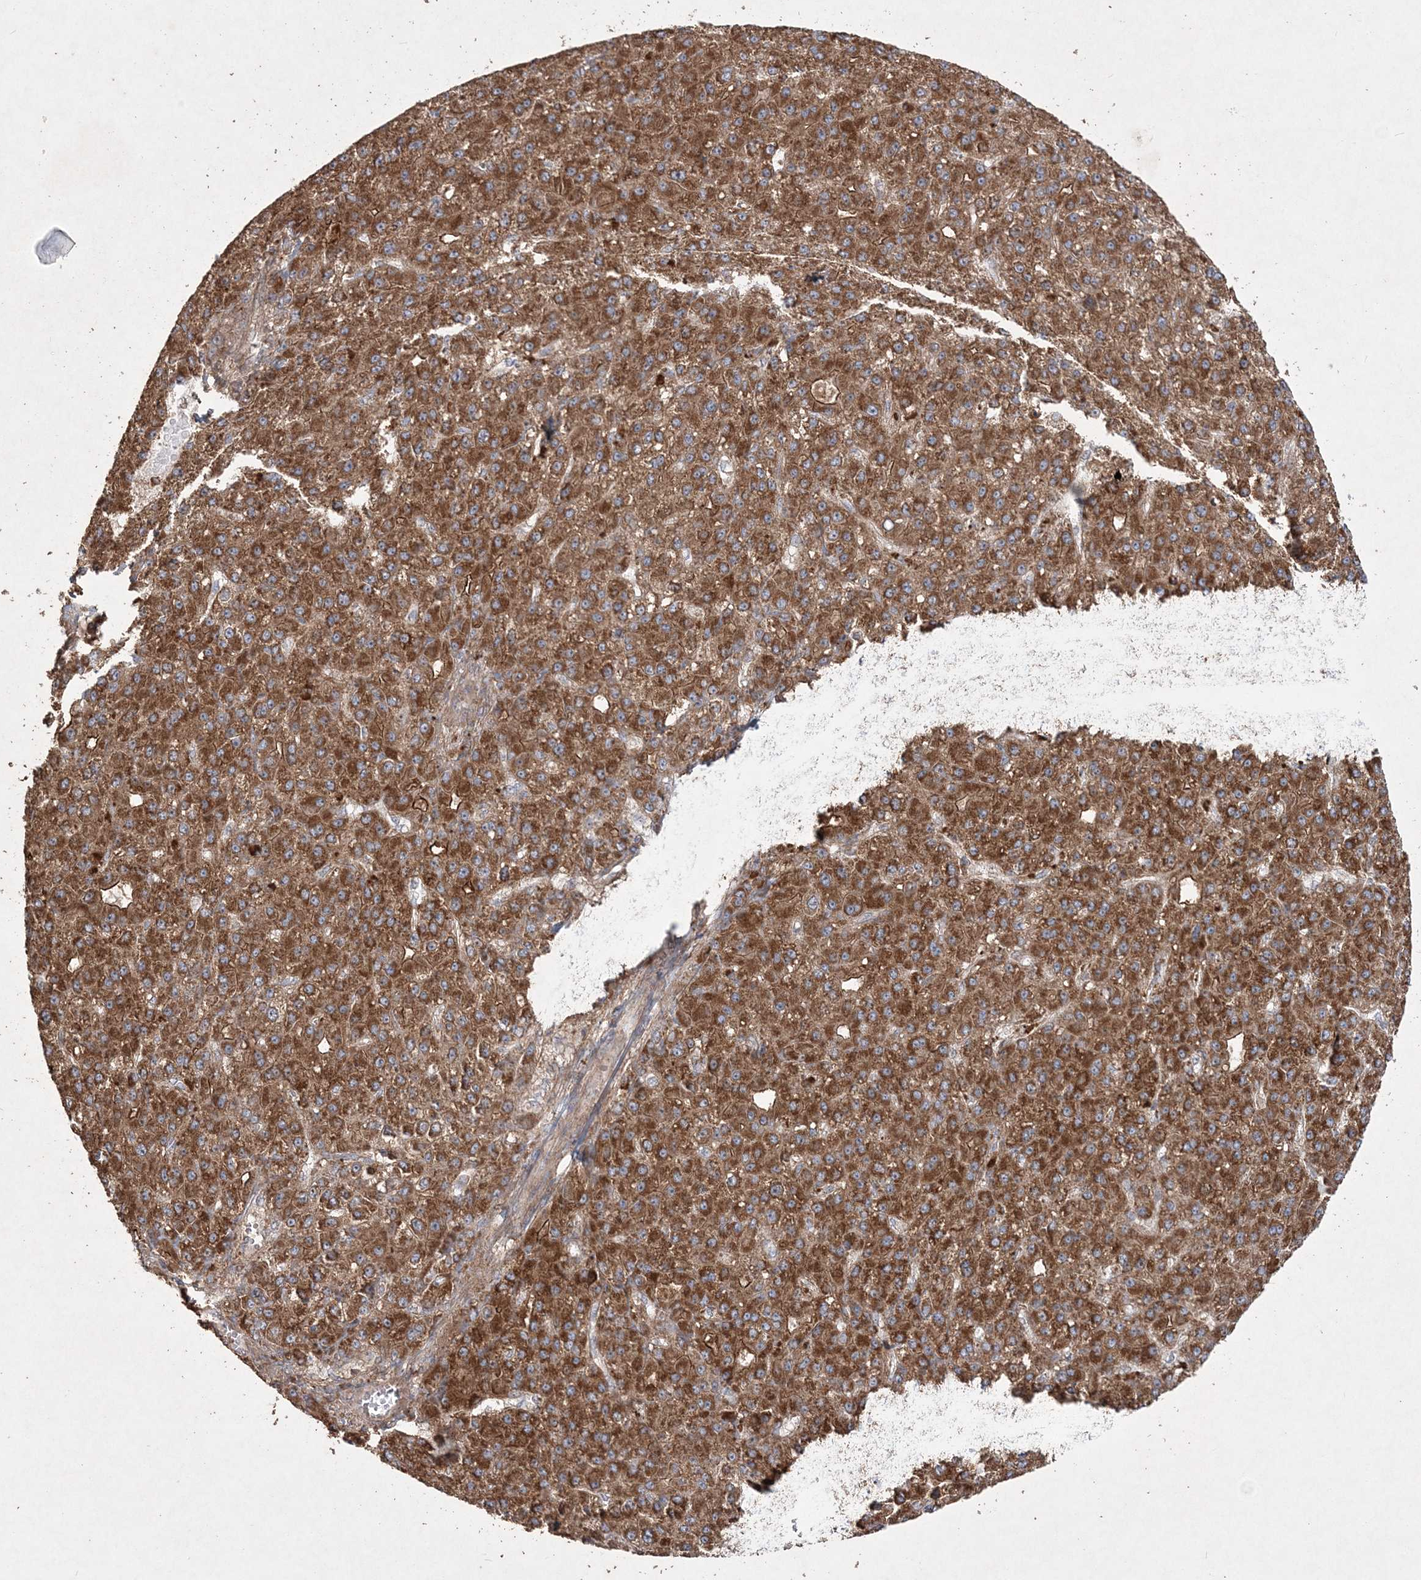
{"staining": {"intensity": "strong", "quantity": ">75%", "location": "cytoplasmic/membranous"}, "tissue": "liver cancer", "cell_type": "Tumor cells", "image_type": "cancer", "snomed": [{"axis": "morphology", "description": "Carcinoma, Hepatocellular, NOS"}, {"axis": "topography", "description": "Liver"}], "caption": "This is an image of immunohistochemistry staining of hepatocellular carcinoma (liver), which shows strong expression in the cytoplasmic/membranous of tumor cells.", "gene": "TTC7A", "patient": {"sex": "male", "age": 67}}